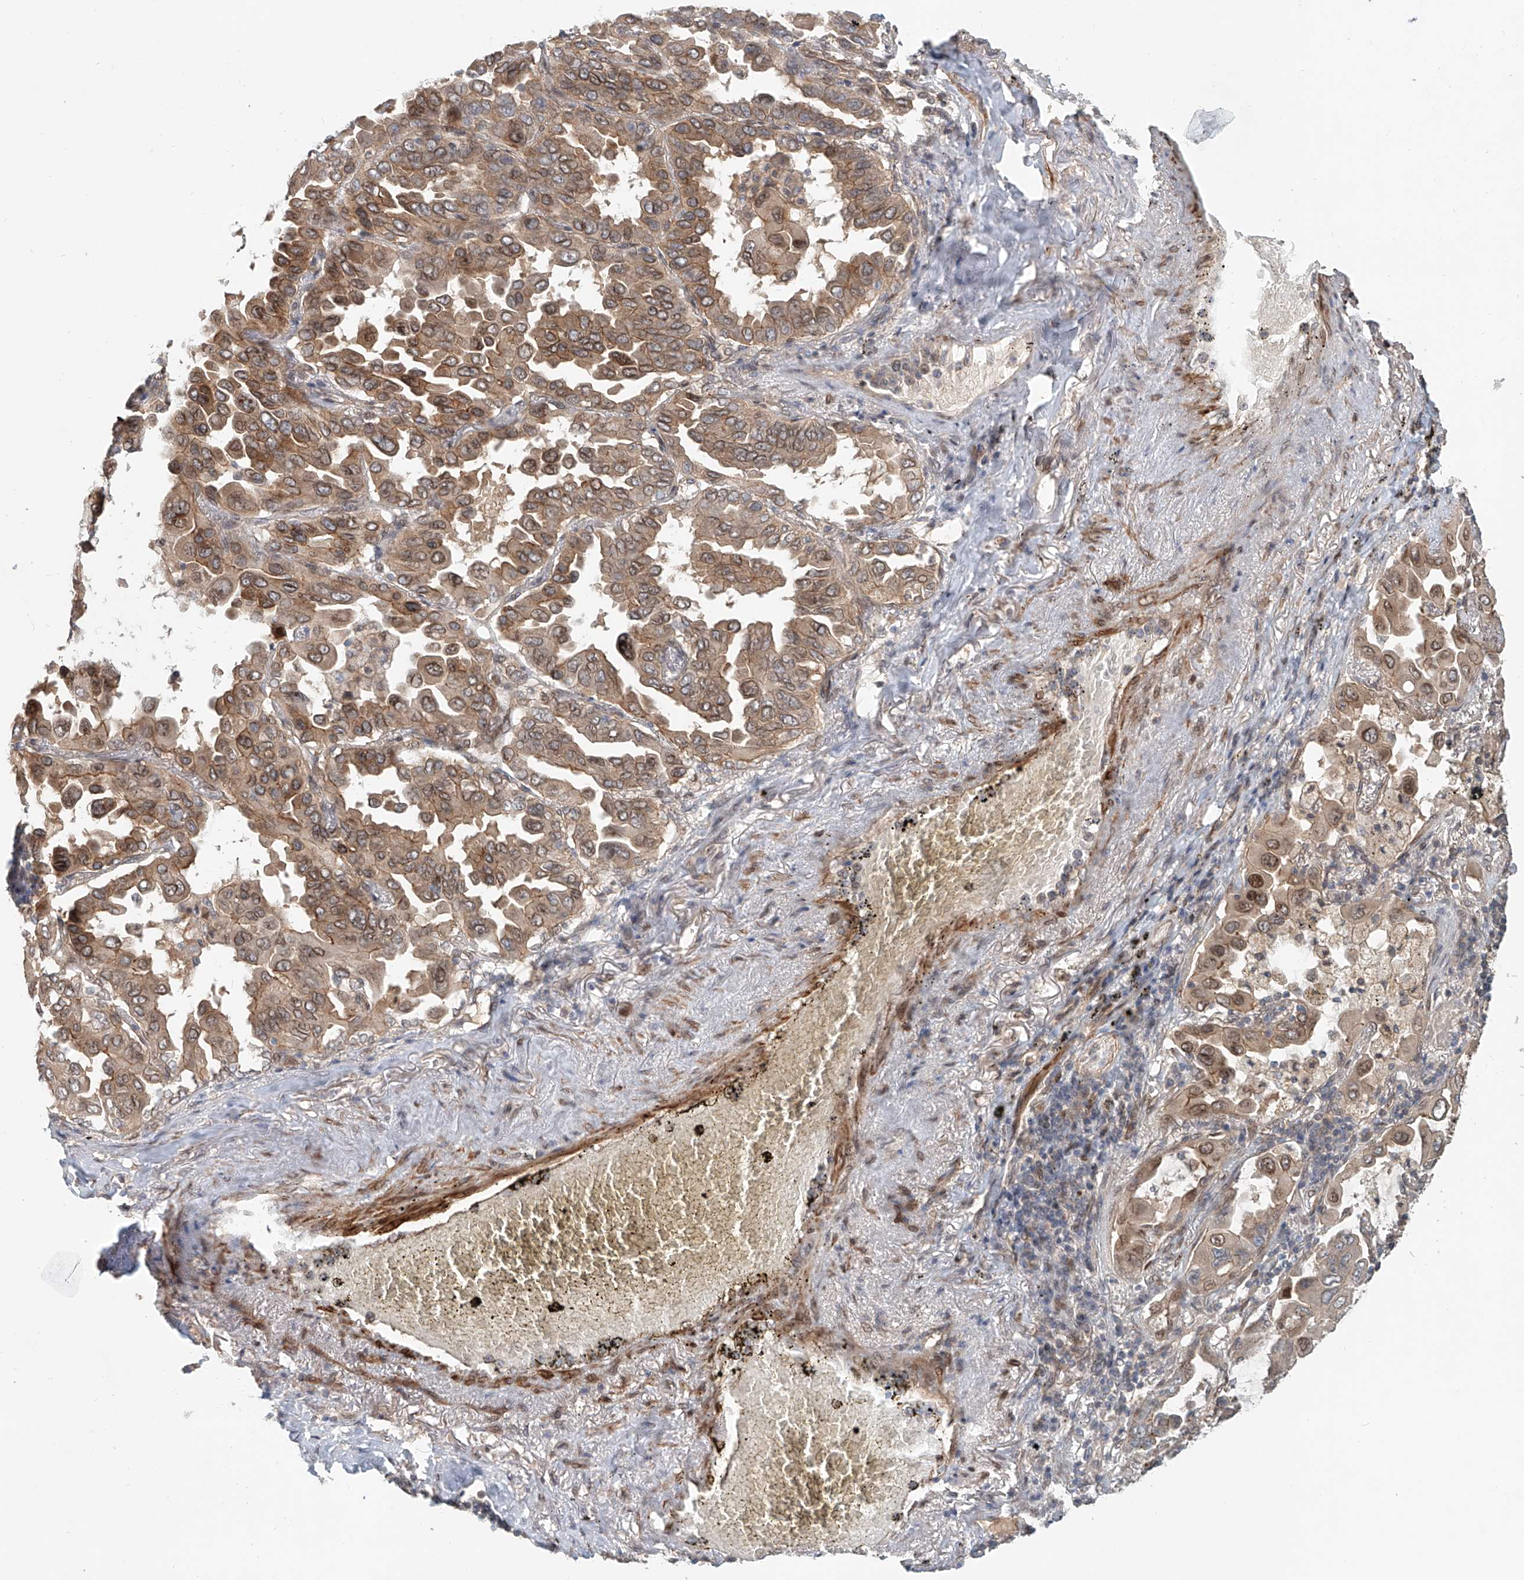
{"staining": {"intensity": "moderate", "quantity": "25%-75%", "location": "cytoplasmic/membranous,nuclear"}, "tissue": "lung cancer", "cell_type": "Tumor cells", "image_type": "cancer", "snomed": [{"axis": "morphology", "description": "Adenocarcinoma, NOS"}, {"axis": "topography", "description": "Lung"}], "caption": "Human lung adenocarcinoma stained with a protein marker displays moderate staining in tumor cells.", "gene": "SASH1", "patient": {"sex": "male", "age": 64}}